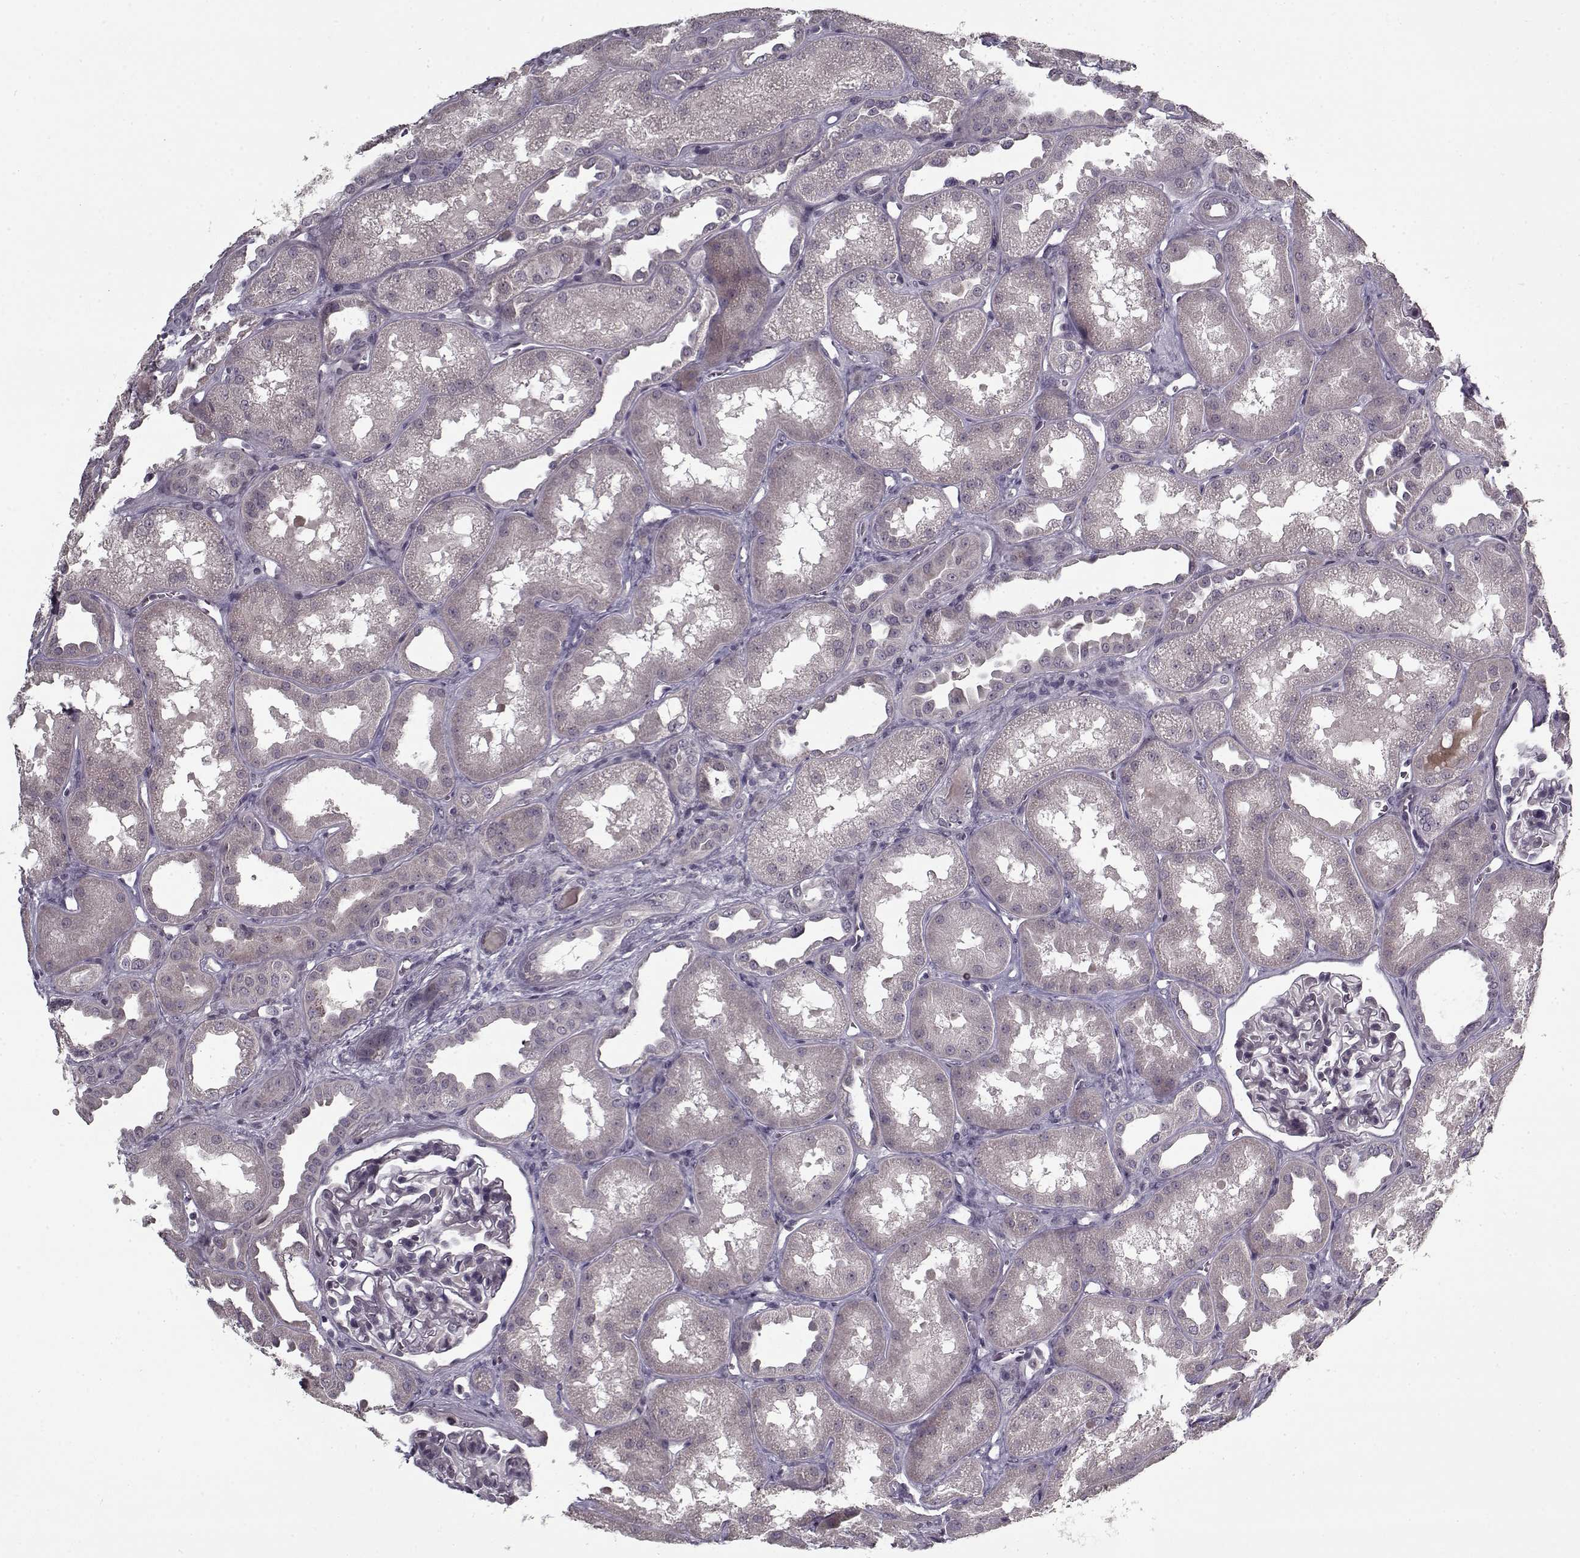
{"staining": {"intensity": "negative", "quantity": "none", "location": "none"}, "tissue": "kidney", "cell_type": "Cells in glomeruli", "image_type": "normal", "snomed": [{"axis": "morphology", "description": "Normal tissue, NOS"}, {"axis": "topography", "description": "Kidney"}], "caption": "The photomicrograph demonstrates no significant staining in cells in glomeruli of kidney.", "gene": "LAMA2", "patient": {"sex": "male", "age": 61}}